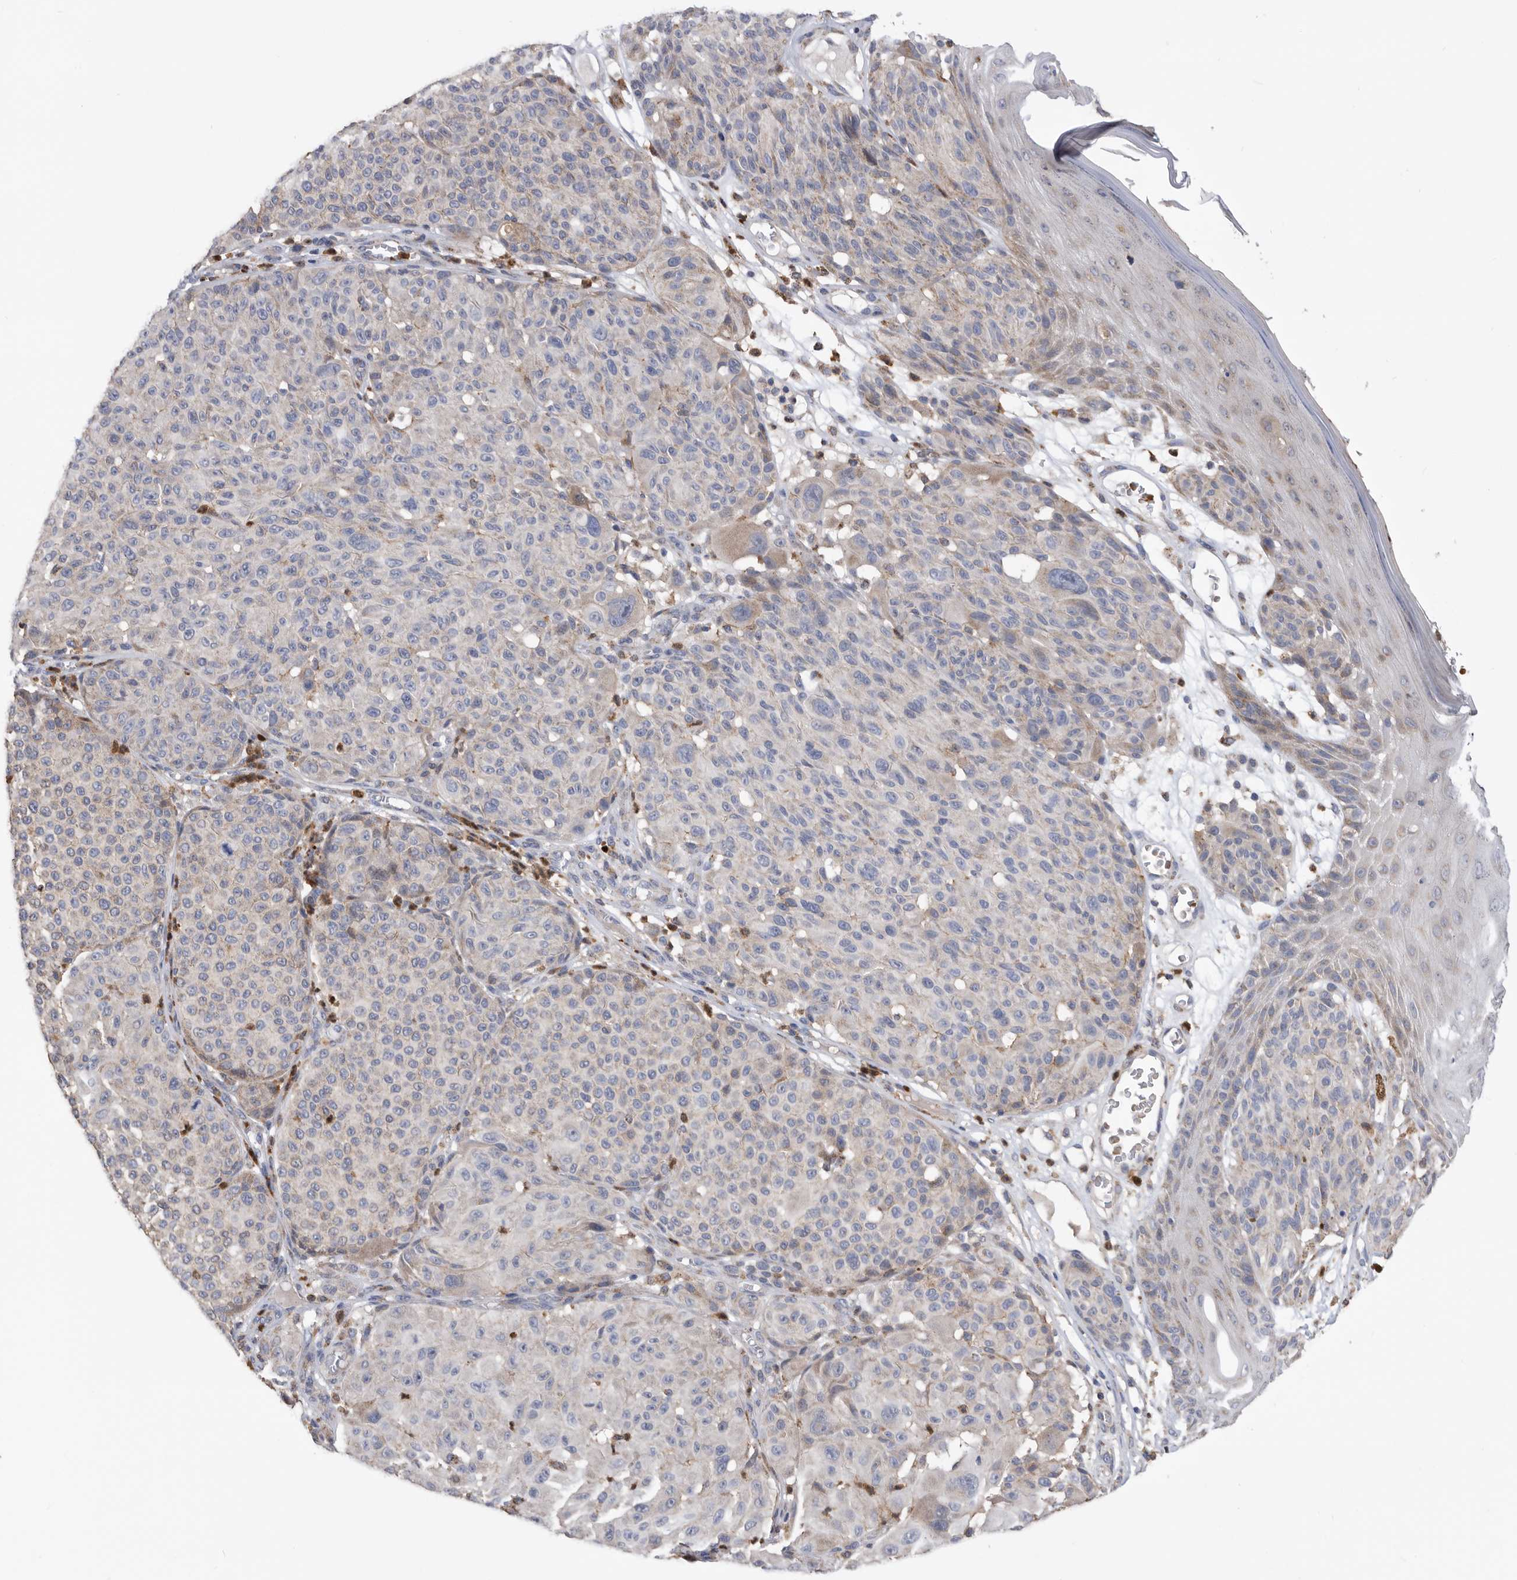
{"staining": {"intensity": "negative", "quantity": "none", "location": "none"}, "tissue": "melanoma", "cell_type": "Tumor cells", "image_type": "cancer", "snomed": [{"axis": "morphology", "description": "Malignant melanoma, NOS"}, {"axis": "topography", "description": "Skin"}], "caption": "DAB (3,3'-diaminobenzidine) immunohistochemical staining of melanoma demonstrates no significant expression in tumor cells.", "gene": "CRISPLD2", "patient": {"sex": "male", "age": 83}}